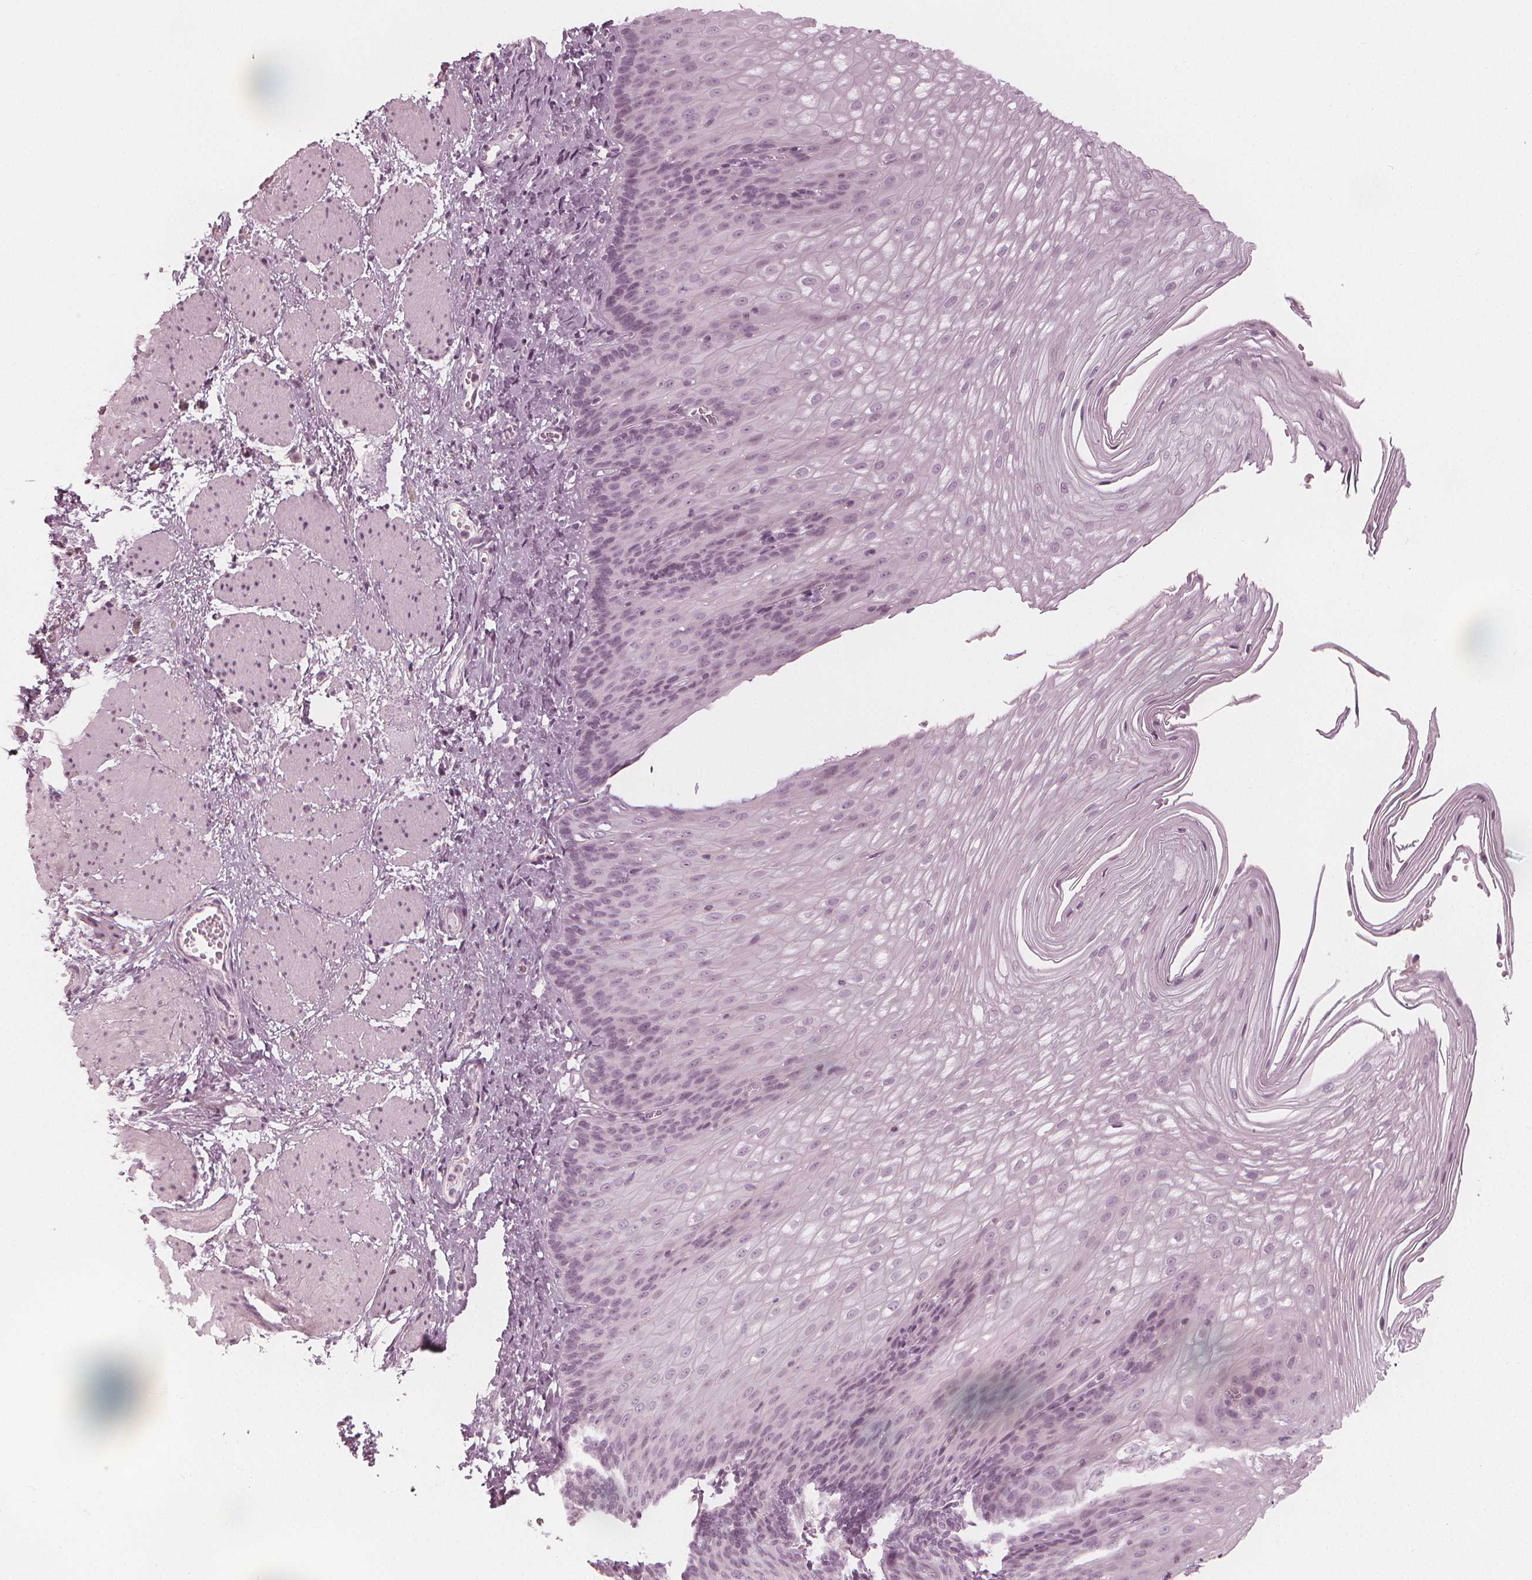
{"staining": {"intensity": "negative", "quantity": "none", "location": "none"}, "tissue": "esophagus", "cell_type": "Squamous epithelial cells", "image_type": "normal", "snomed": [{"axis": "morphology", "description": "Normal tissue, NOS"}, {"axis": "topography", "description": "Esophagus"}], "caption": "DAB immunohistochemical staining of unremarkable esophagus displays no significant positivity in squamous epithelial cells. (IHC, brightfield microscopy, high magnification).", "gene": "PAEP", "patient": {"sex": "male", "age": 62}}